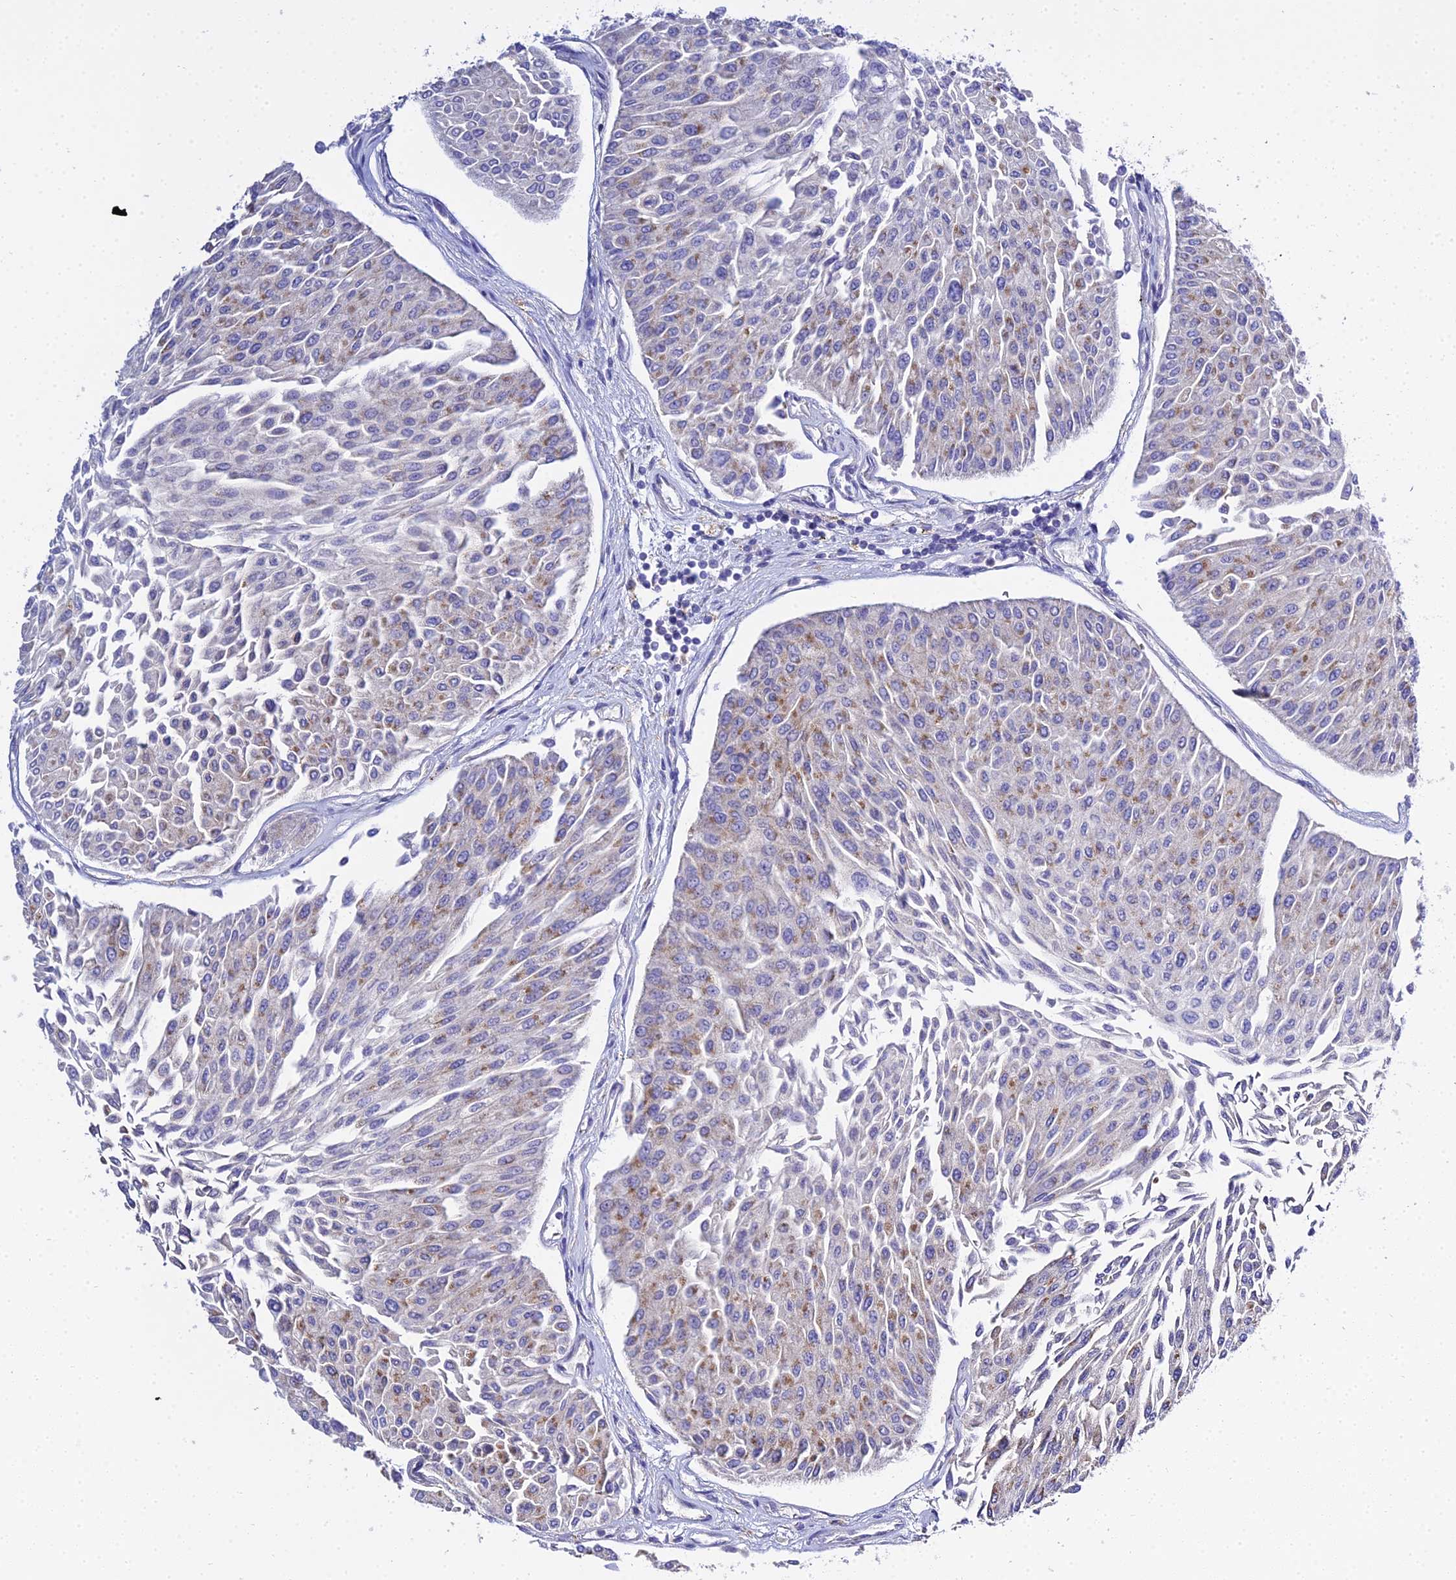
{"staining": {"intensity": "moderate", "quantity": "<25%", "location": "cytoplasmic/membranous"}, "tissue": "urothelial cancer", "cell_type": "Tumor cells", "image_type": "cancer", "snomed": [{"axis": "morphology", "description": "Urothelial carcinoma, Low grade"}, {"axis": "topography", "description": "Urinary bladder"}], "caption": "A low amount of moderate cytoplasmic/membranous staining is seen in approximately <25% of tumor cells in urothelial carcinoma (low-grade) tissue.", "gene": "TYW5", "patient": {"sex": "male", "age": 67}}